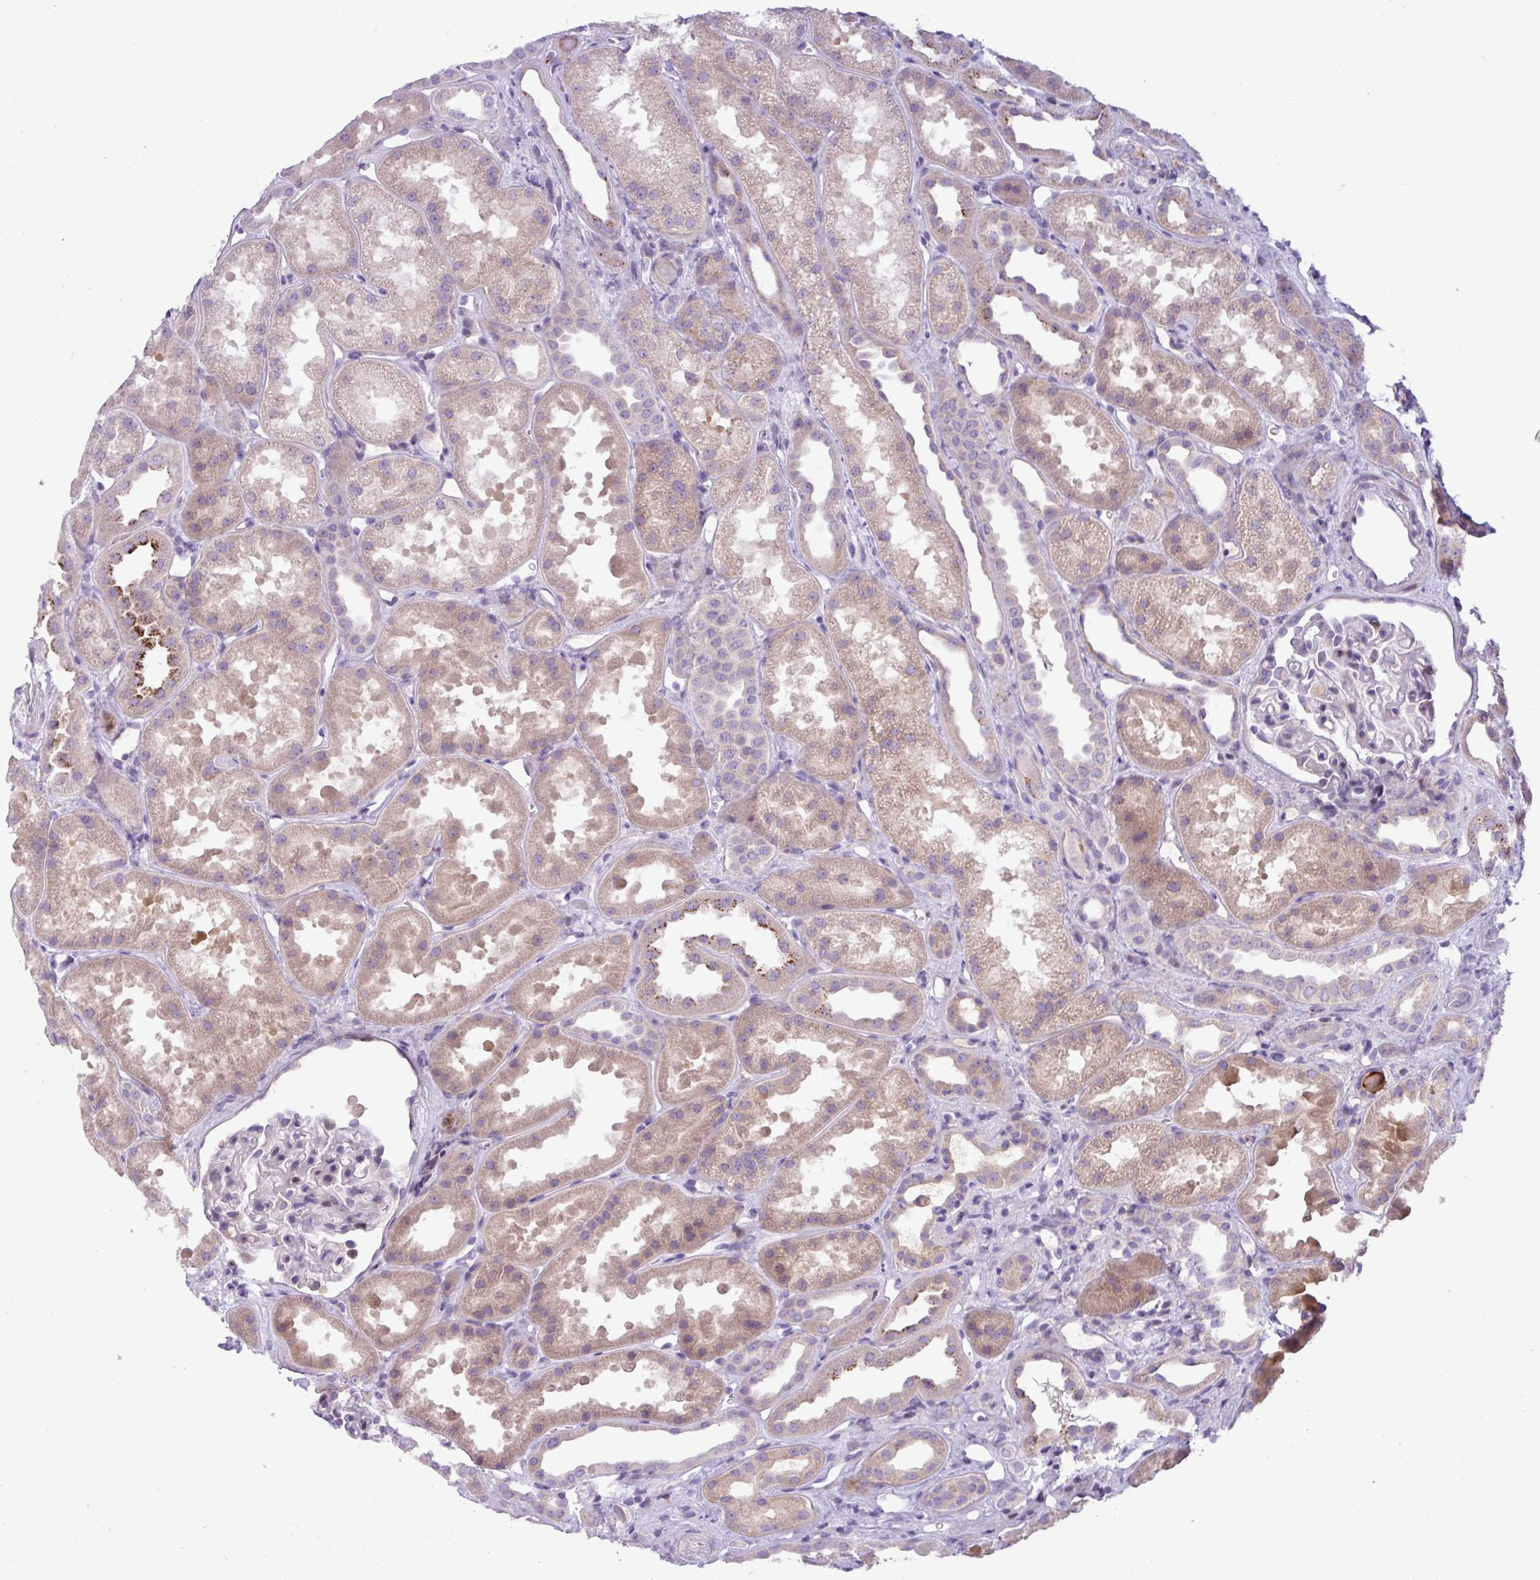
{"staining": {"intensity": "negative", "quantity": "none", "location": "none"}, "tissue": "kidney", "cell_type": "Cells in glomeruli", "image_type": "normal", "snomed": [{"axis": "morphology", "description": "Normal tissue, NOS"}, {"axis": "topography", "description": "Kidney"}], "caption": "This photomicrograph is of unremarkable kidney stained with IHC to label a protein in brown with the nuclei are counter-stained blue. There is no expression in cells in glomeruli. (Immunohistochemistry, brightfield microscopy, high magnification).", "gene": "IL17A", "patient": {"sex": "male", "age": 61}}